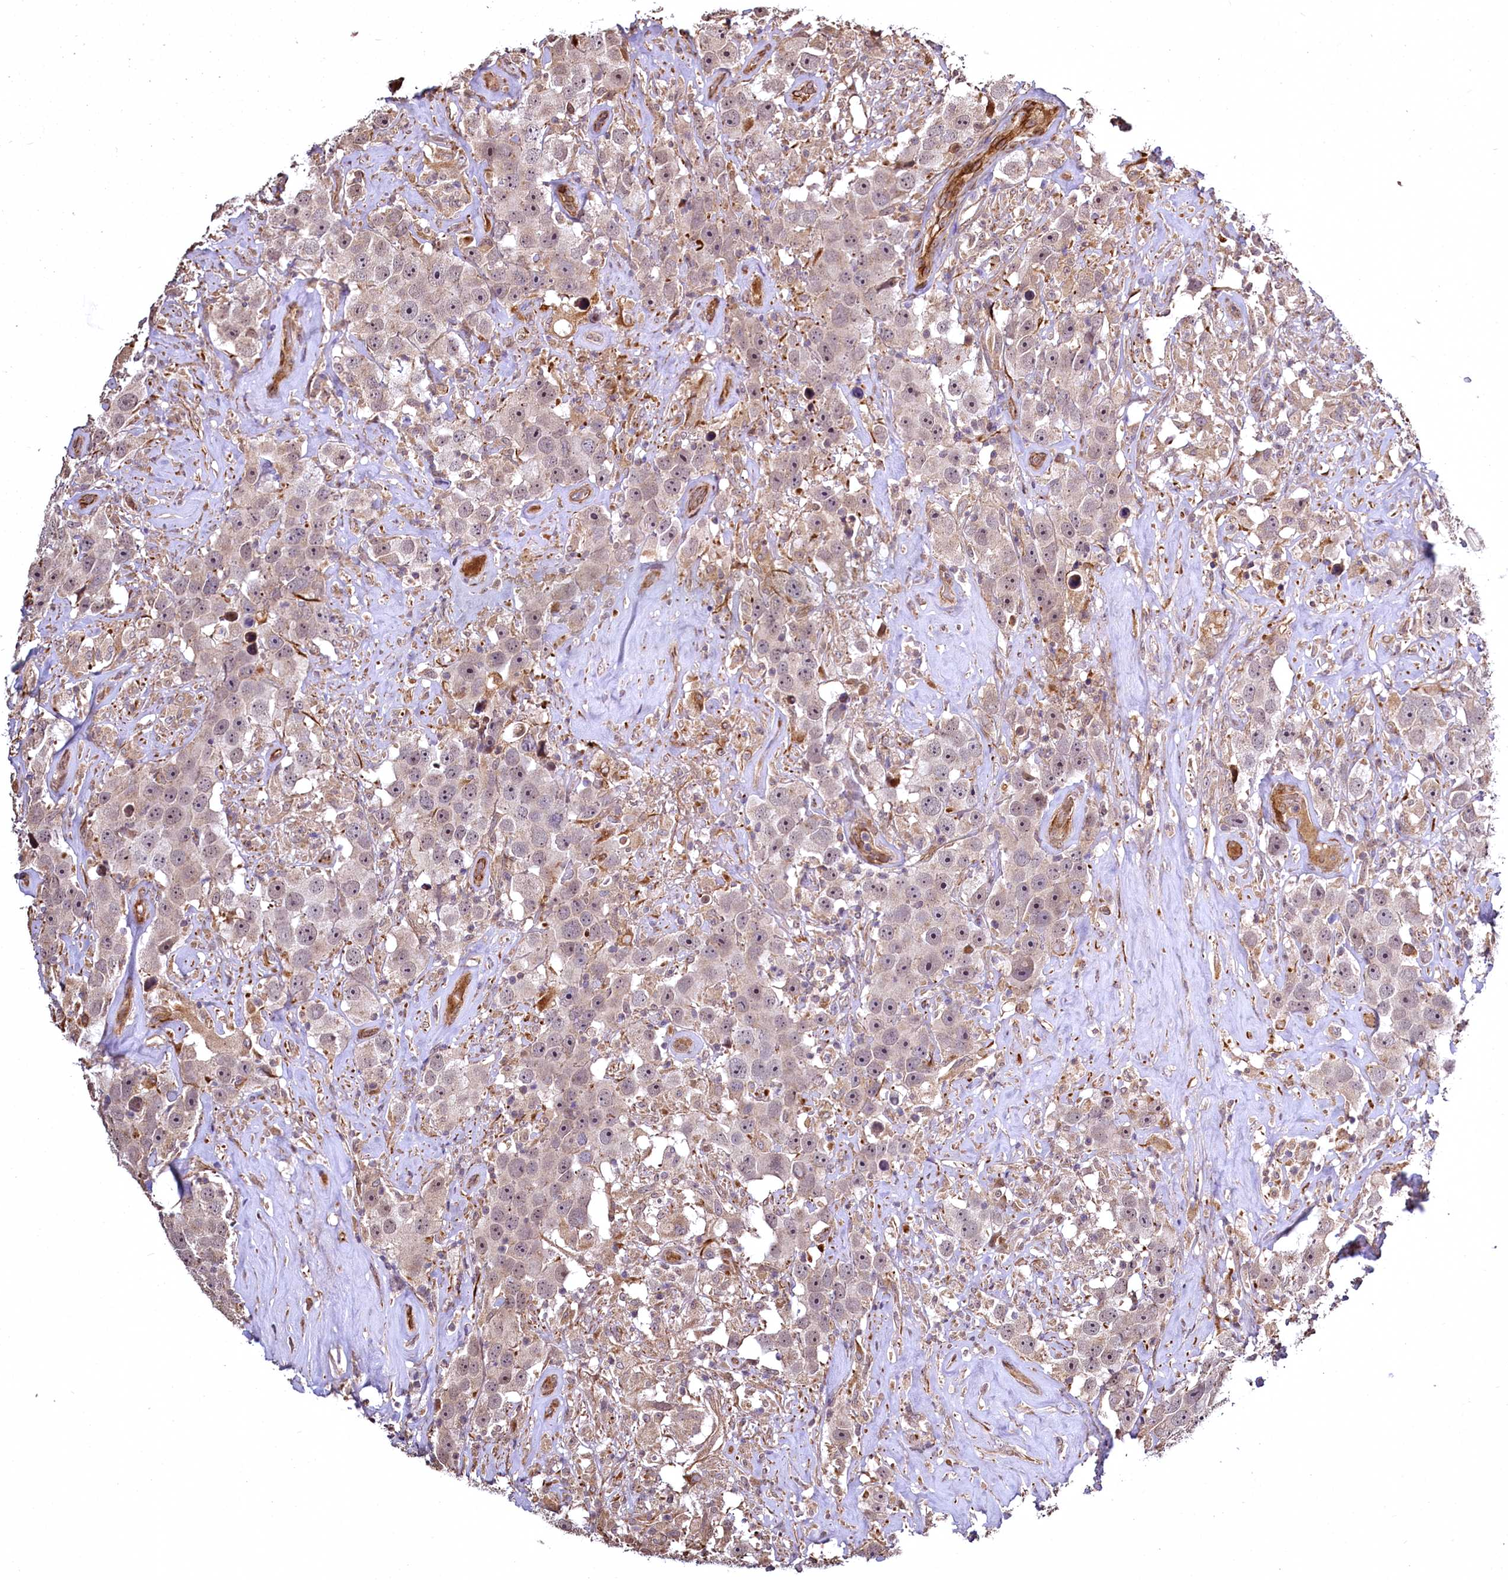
{"staining": {"intensity": "weak", "quantity": "<25%", "location": "cytoplasmic/membranous"}, "tissue": "testis cancer", "cell_type": "Tumor cells", "image_type": "cancer", "snomed": [{"axis": "morphology", "description": "Seminoma, NOS"}, {"axis": "topography", "description": "Testis"}], "caption": "This micrograph is of testis seminoma stained with IHC to label a protein in brown with the nuclei are counter-stained blue. There is no expression in tumor cells. (DAB immunohistochemistry visualized using brightfield microscopy, high magnification).", "gene": "TBCEL", "patient": {"sex": "male", "age": 49}}